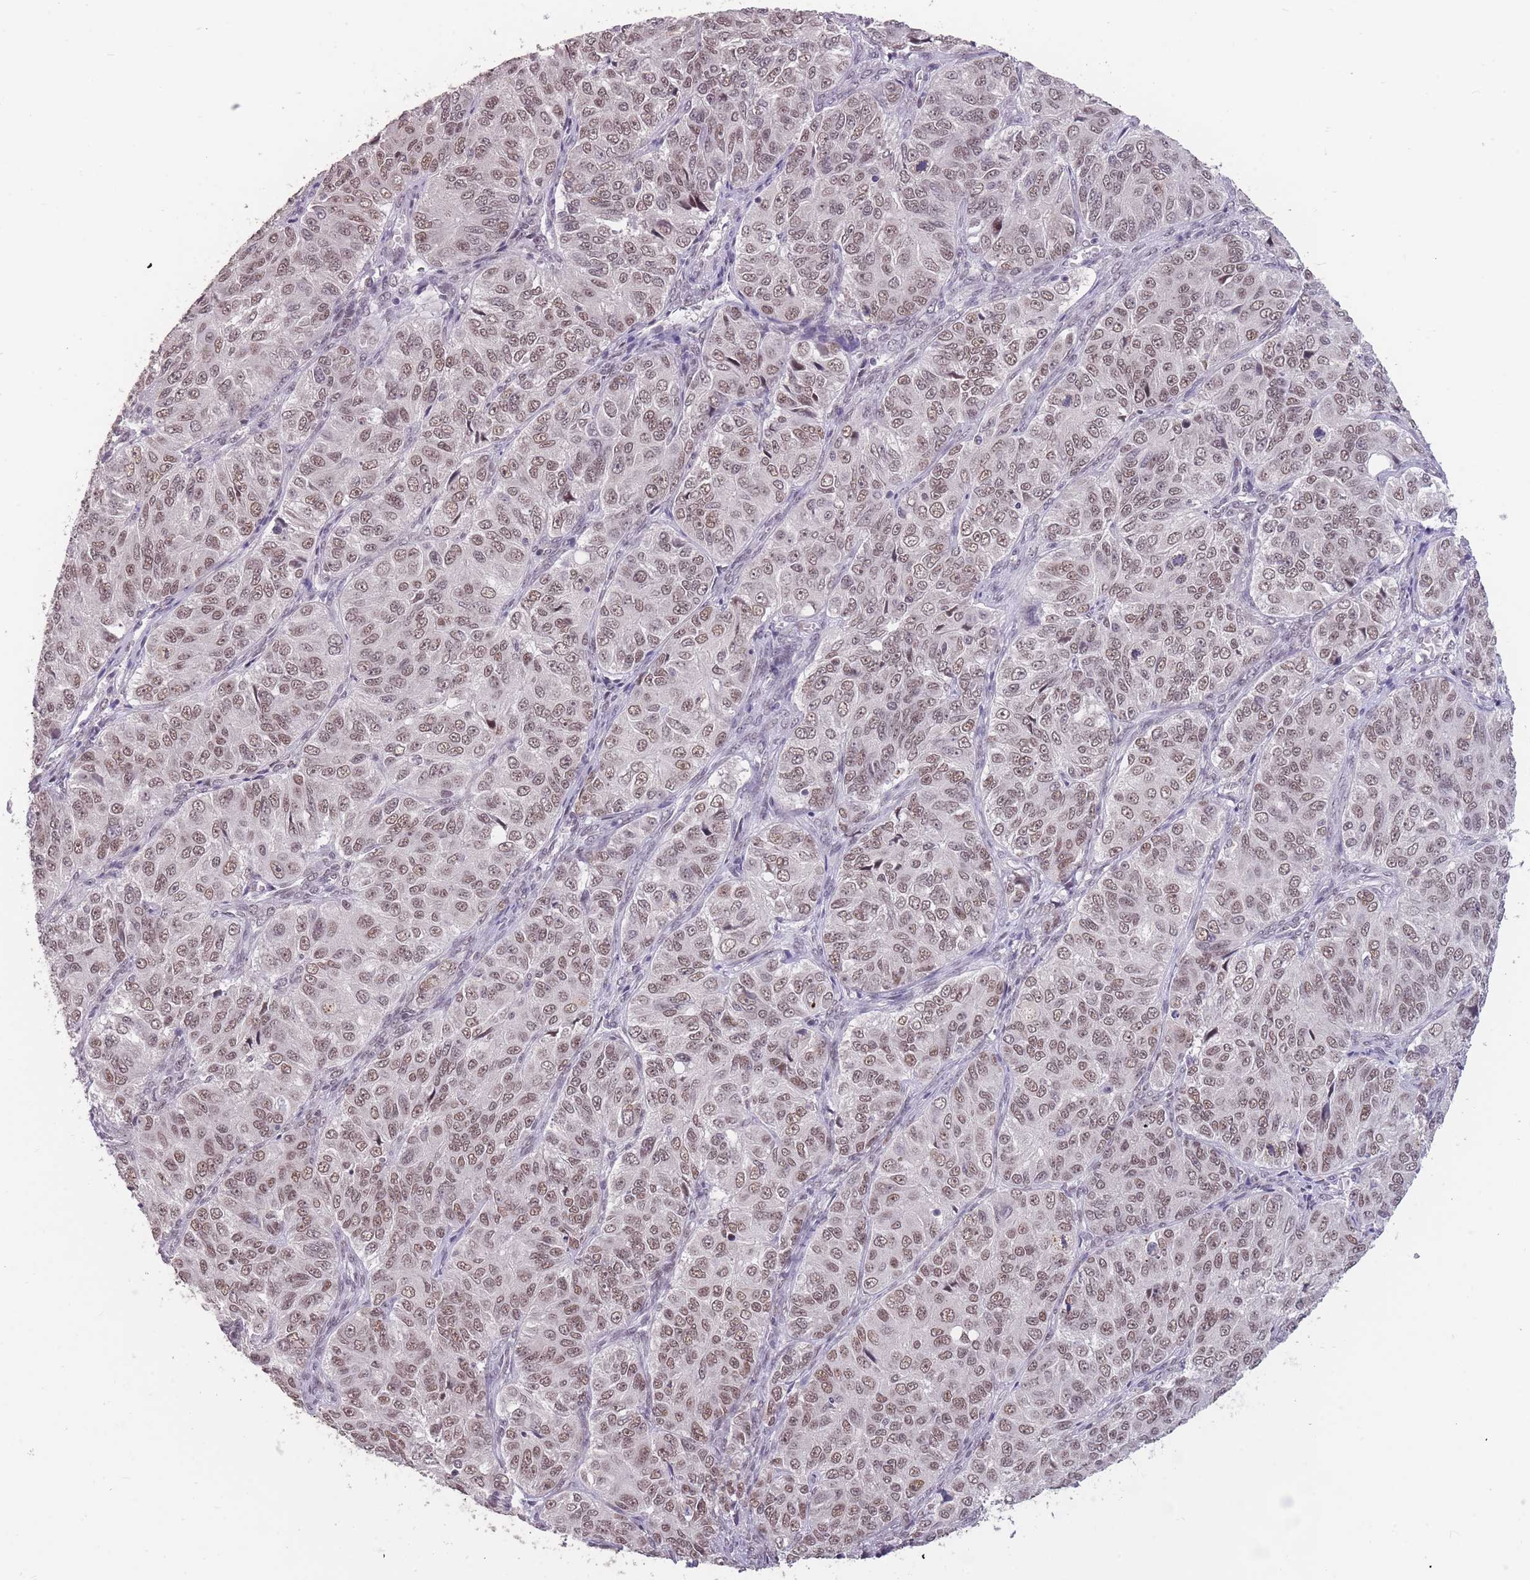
{"staining": {"intensity": "moderate", "quantity": ">75%", "location": "nuclear"}, "tissue": "ovarian cancer", "cell_type": "Tumor cells", "image_type": "cancer", "snomed": [{"axis": "morphology", "description": "Carcinoma, endometroid"}, {"axis": "topography", "description": "Ovary"}], "caption": "High-magnification brightfield microscopy of endometroid carcinoma (ovarian) stained with DAB (brown) and counterstained with hematoxylin (blue). tumor cells exhibit moderate nuclear positivity is appreciated in about>75% of cells.", "gene": "HNRNPUL1", "patient": {"sex": "female", "age": 51}}